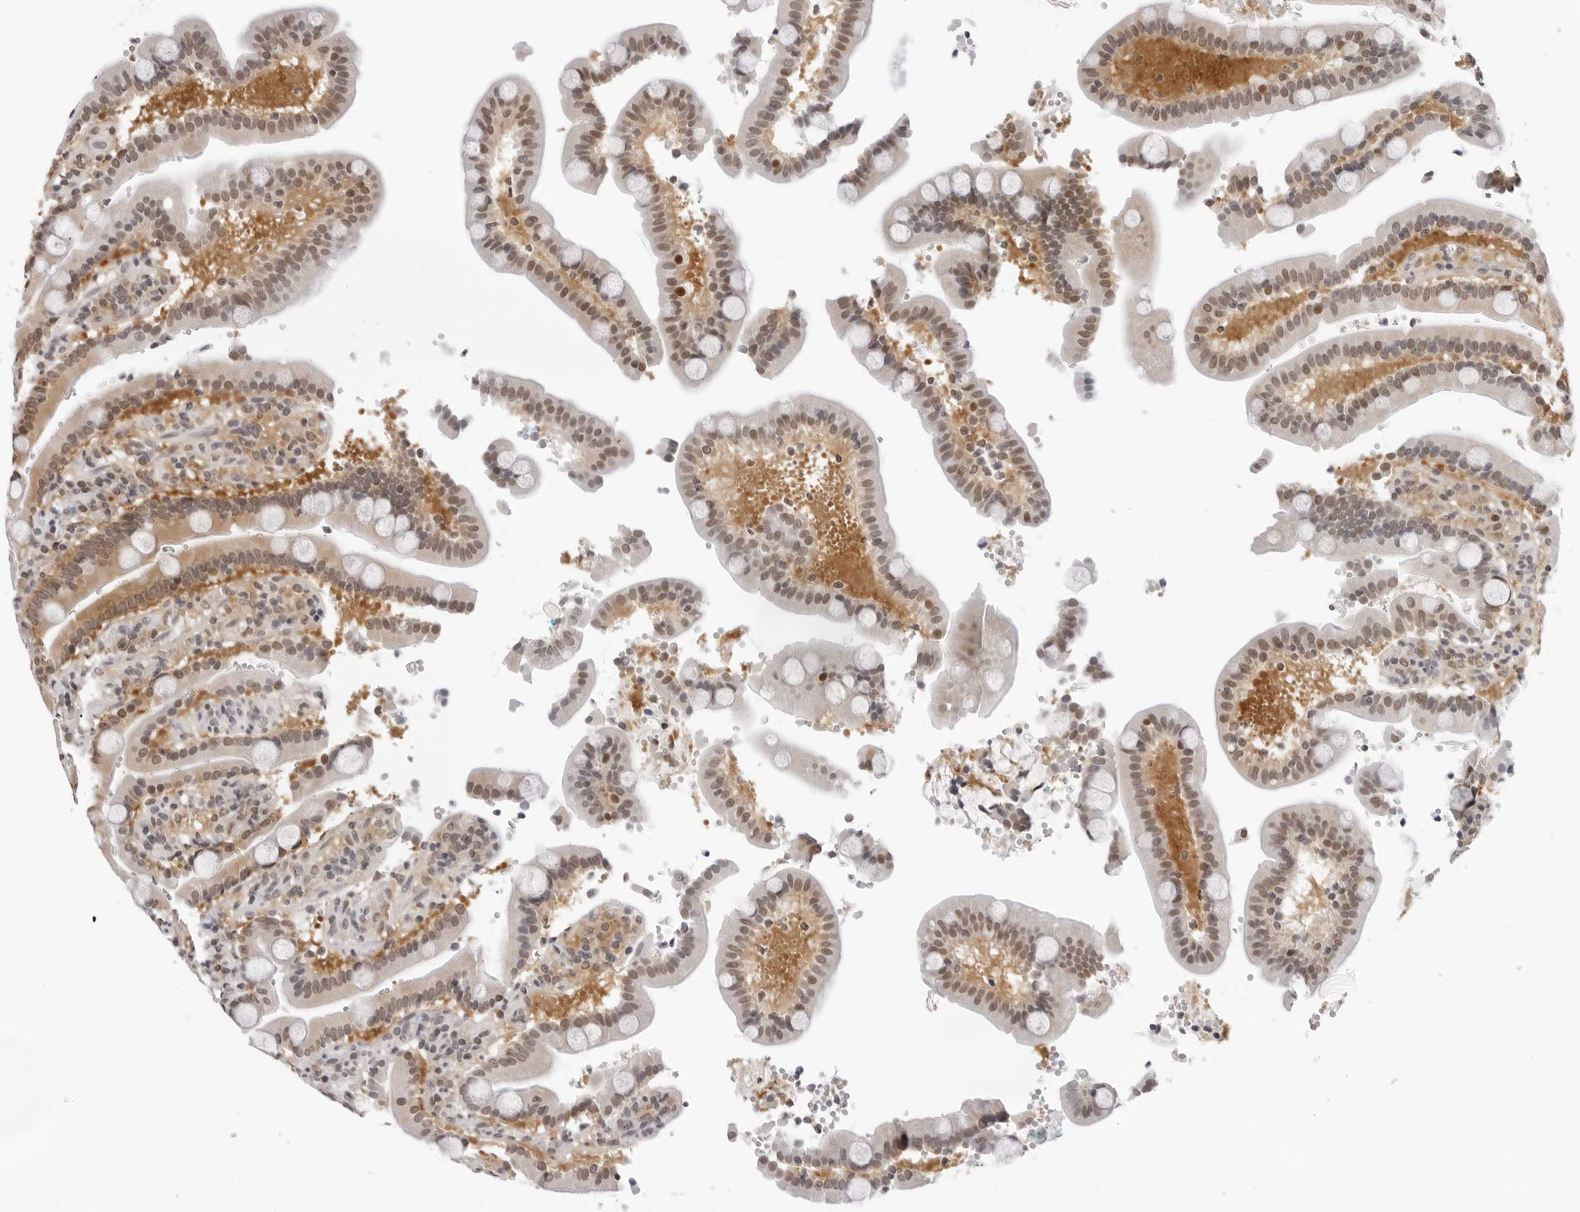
{"staining": {"intensity": "moderate", "quantity": "25%-75%", "location": "cytoplasmic/membranous,nuclear"}, "tissue": "duodenum", "cell_type": "Glandular cells", "image_type": "normal", "snomed": [{"axis": "morphology", "description": "Normal tissue, NOS"}, {"axis": "topography", "description": "Small intestine, NOS"}], "caption": "The image exhibits immunohistochemical staining of benign duodenum. There is moderate cytoplasmic/membranous,nuclear staining is appreciated in about 25%-75% of glandular cells.", "gene": "WDR77", "patient": {"sex": "female", "age": 71}}